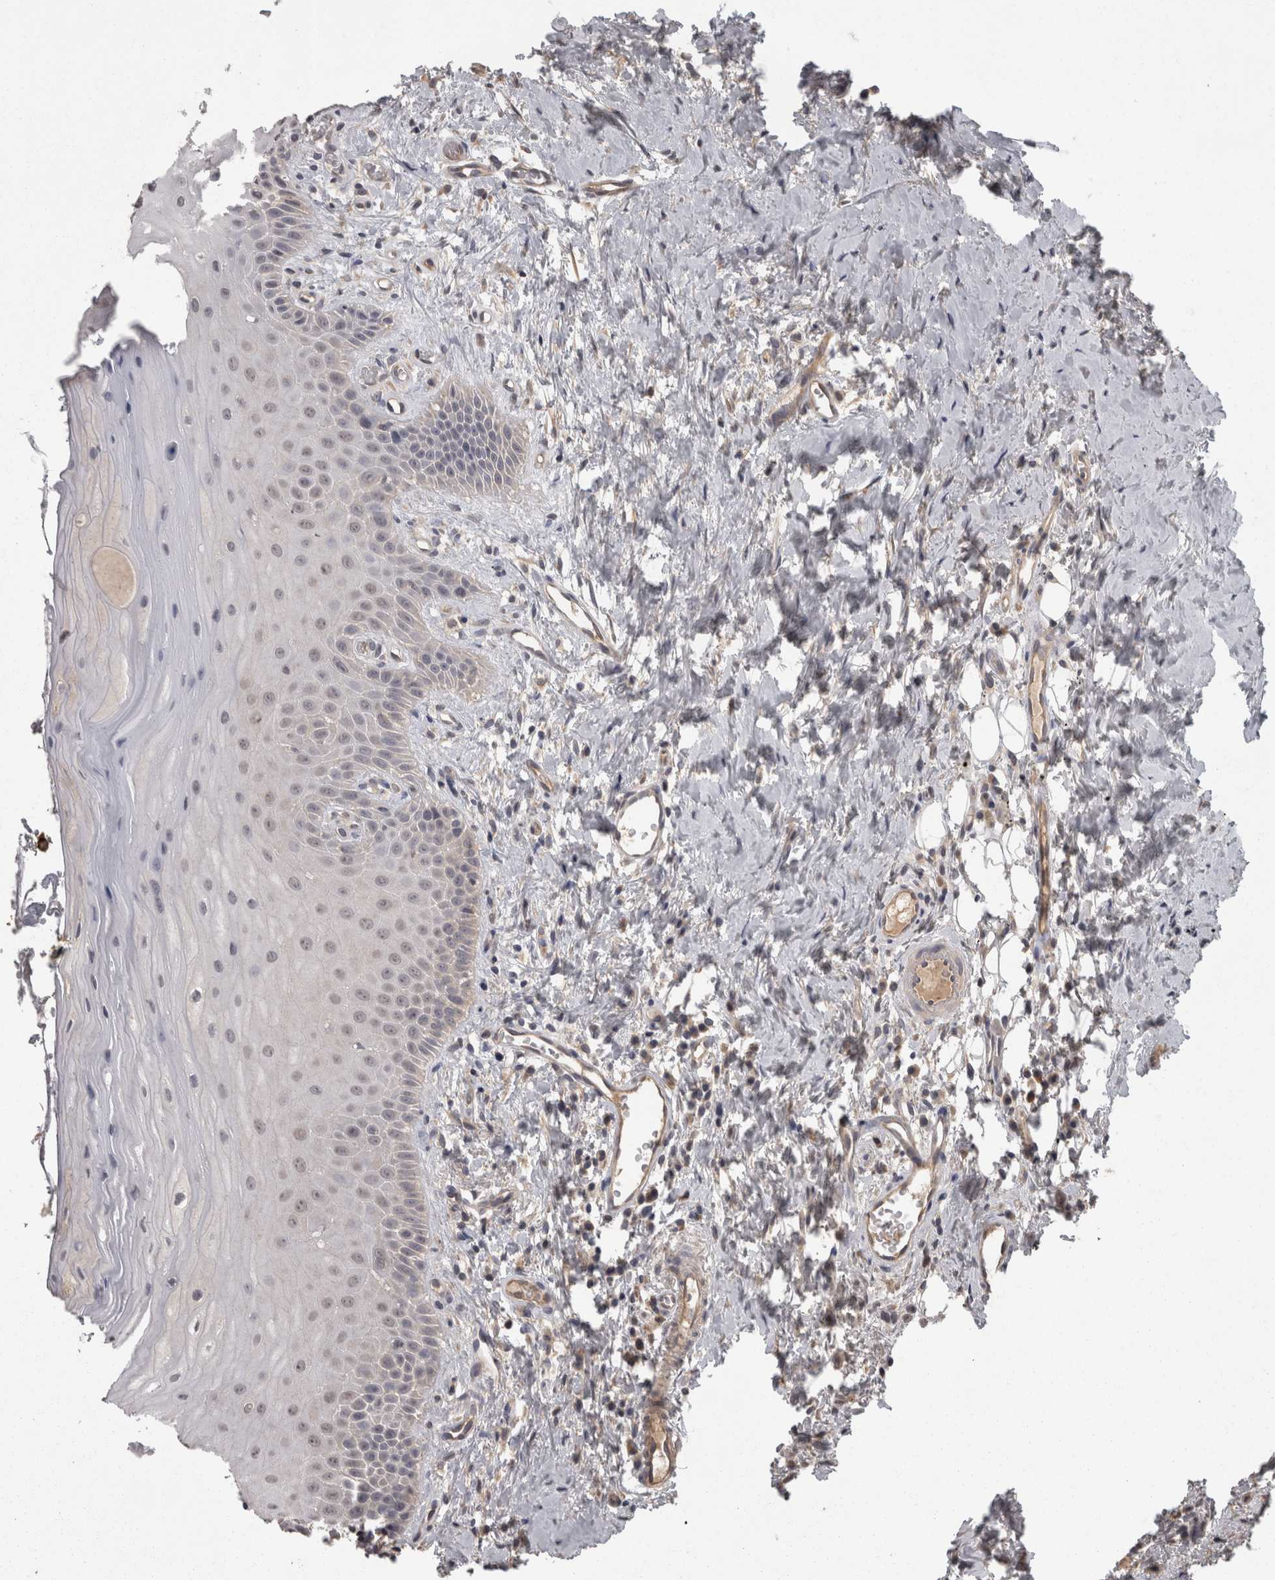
{"staining": {"intensity": "negative", "quantity": "none", "location": "none"}, "tissue": "oral mucosa", "cell_type": "Squamous epithelial cells", "image_type": "normal", "snomed": [{"axis": "morphology", "description": "Normal tissue, NOS"}, {"axis": "topography", "description": "Oral tissue"}], "caption": "Immunohistochemistry (IHC) micrograph of normal oral mucosa stained for a protein (brown), which exhibits no staining in squamous epithelial cells. (DAB IHC with hematoxylin counter stain).", "gene": "PON3", "patient": {"sex": "male", "age": 66}}